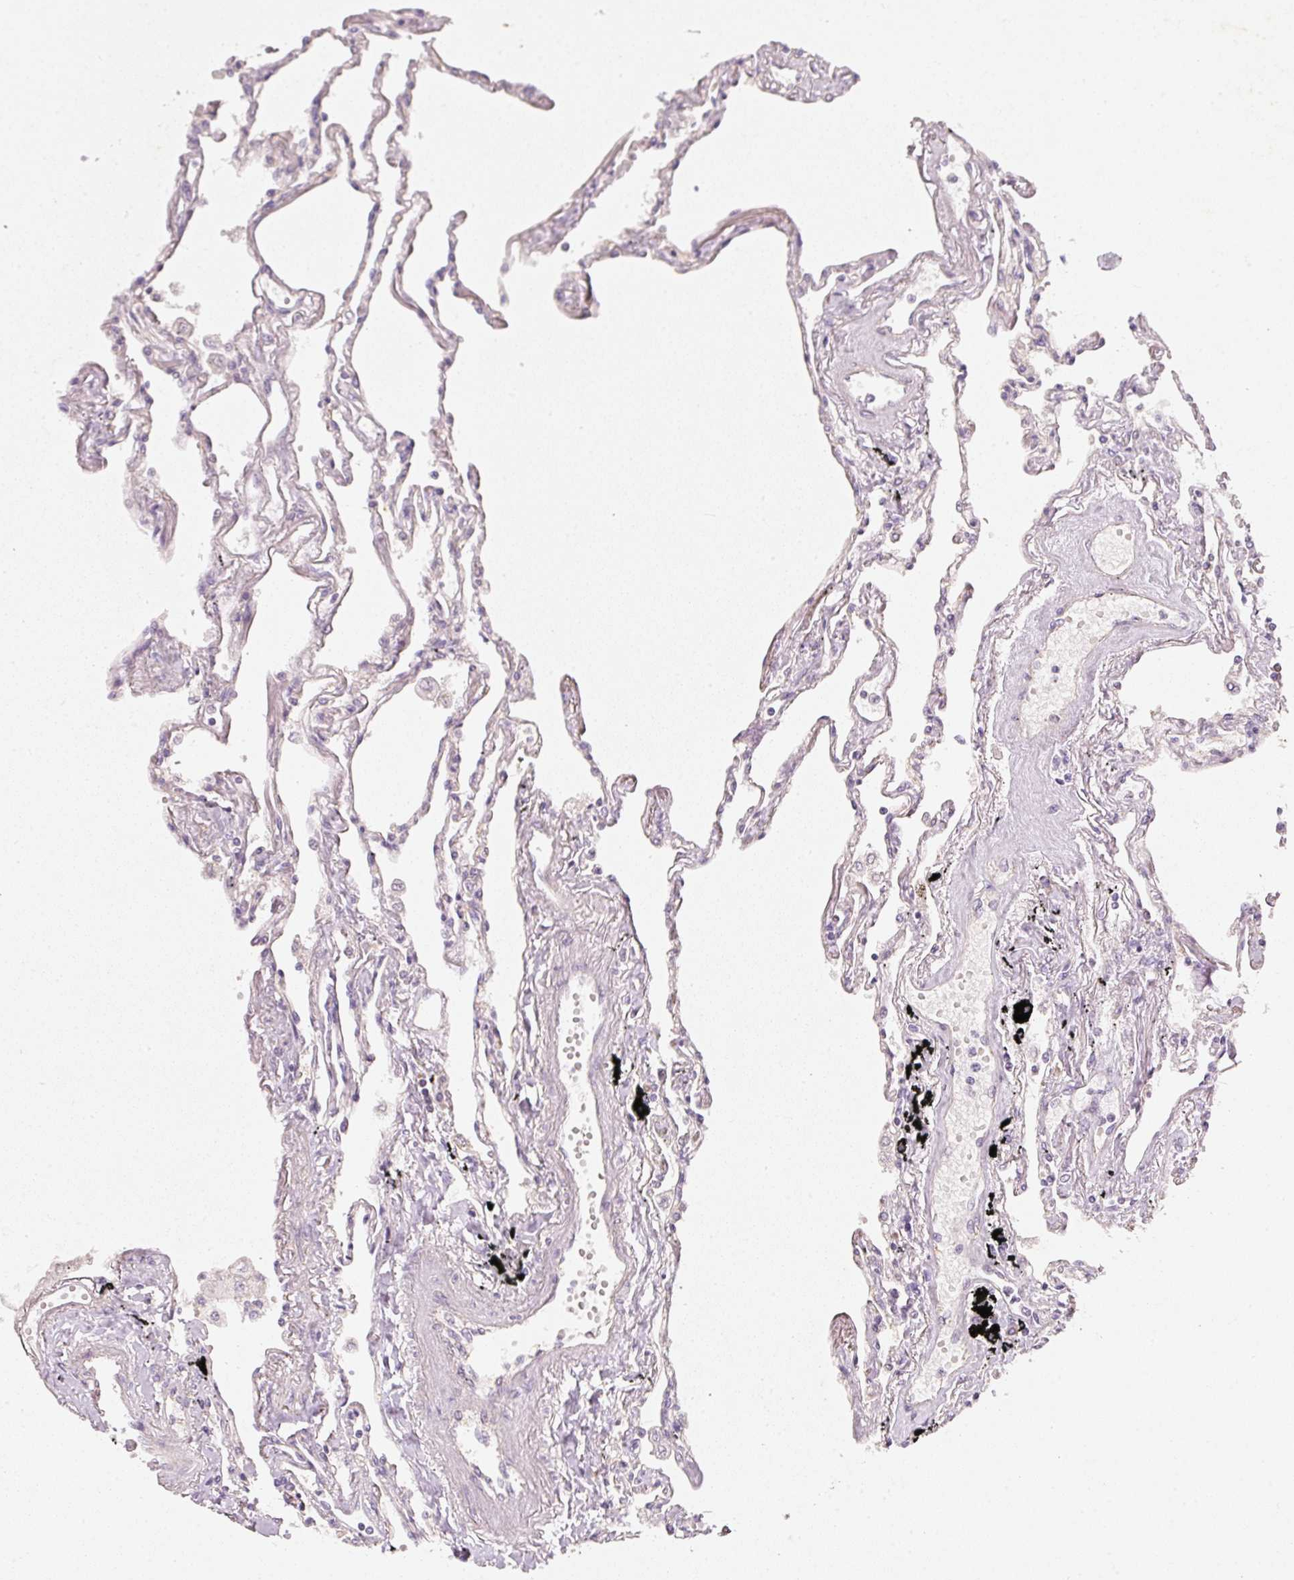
{"staining": {"intensity": "weak", "quantity": "<25%", "location": "cytoplasmic/membranous"}, "tissue": "lung", "cell_type": "Alveolar cells", "image_type": "normal", "snomed": [{"axis": "morphology", "description": "Normal tissue, NOS"}, {"axis": "topography", "description": "Lung"}], "caption": "This is a micrograph of immunohistochemistry (IHC) staining of unremarkable lung, which shows no staining in alveolar cells.", "gene": "RGL2", "patient": {"sex": "female", "age": 67}}